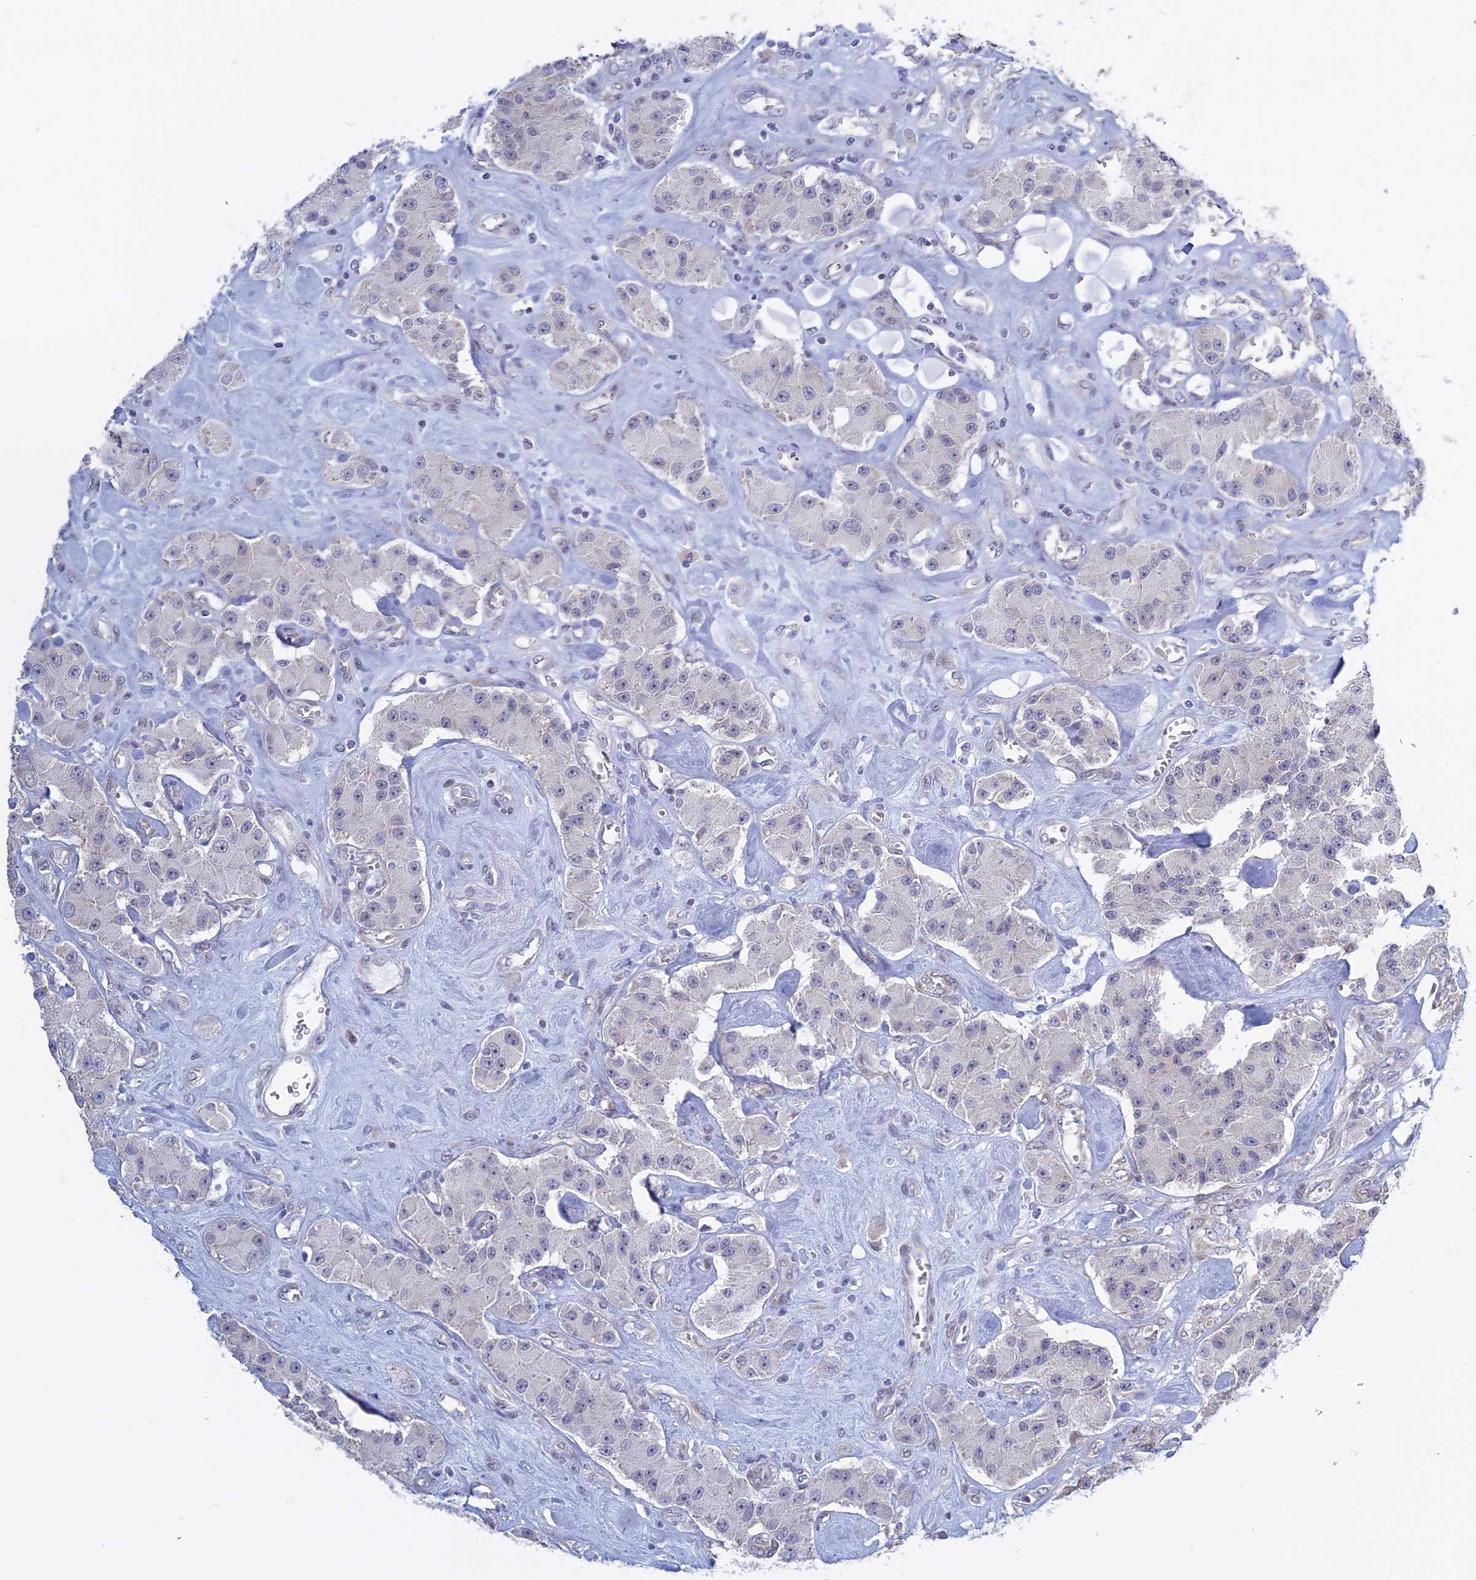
{"staining": {"intensity": "negative", "quantity": "none", "location": "none"}, "tissue": "carcinoid", "cell_type": "Tumor cells", "image_type": "cancer", "snomed": [{"axis": "morphology", "description": "Carcinoid, malignant, NOS"}, {"axis": "topography", "description": "Pancreas"}], "caption": "This histopathology image is of carcinoid (malignant) stained with immunohistochemistry to label a protein in brown with the nuclei are counter-stained blue. There is no positivity in tumor cells. (Brightfield microscopy of DAB immunohistochemistry at high magnification).", "gene": "RPS19BP1", "patient": {"sex": "male", "age": 41}}